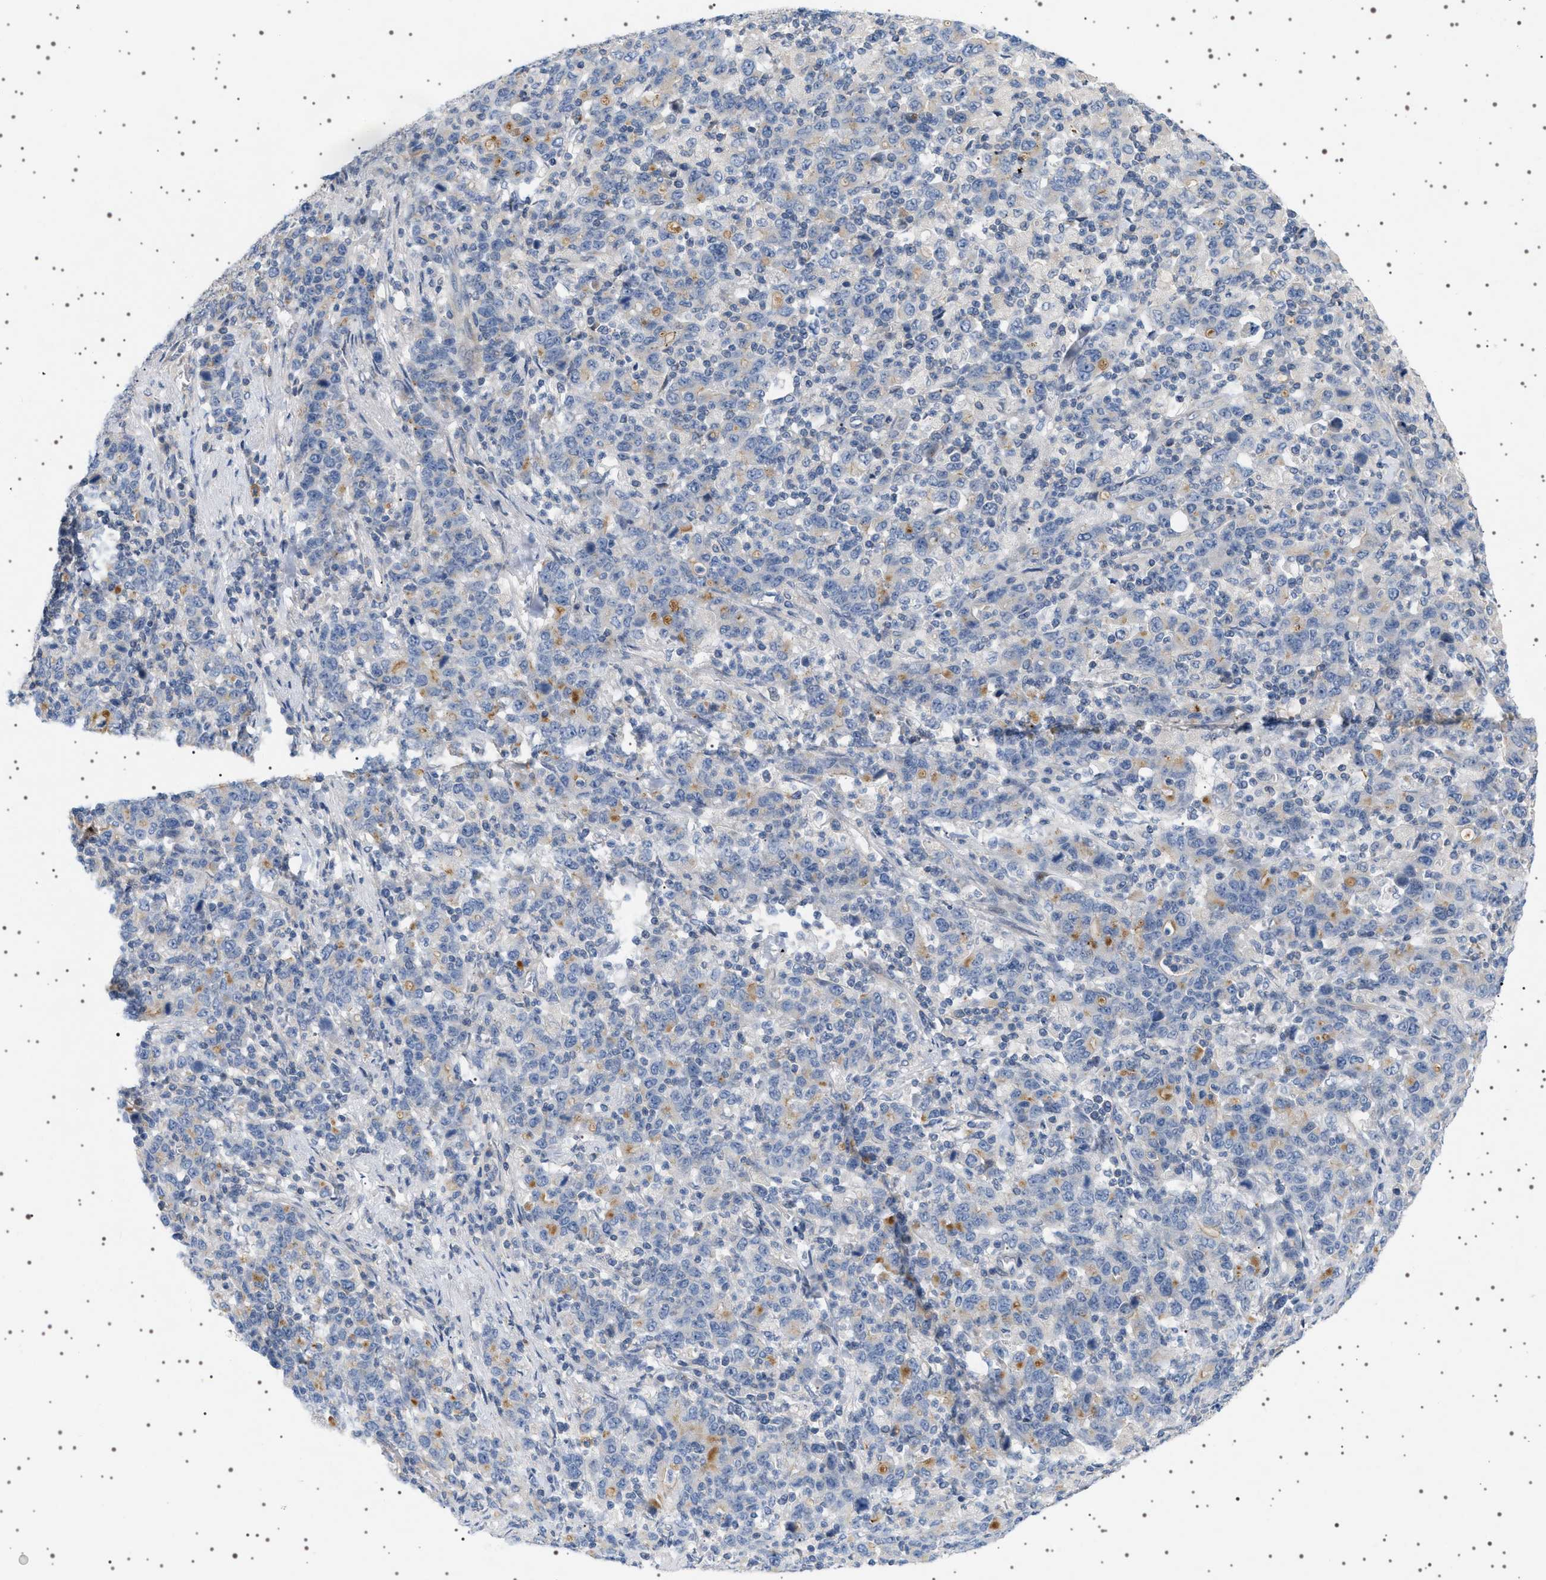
{"staining": {"intensity": "negative", "quantity": "none", "location": "none"}, "tissue": "stomach cancer", "cell_type": "Tumor cells", "image_type": "cancer", "snomed": [{"axis": "morphology", "description": "Adenocarcinoma, NOS"}, {"axis": "topography", "description": "Stomach, upper"}], "caption": "DAB immunohistochemical staining of human stomach cancer demonstrates no significant positivity in tumor cells.", "gene": "ADCY10", "patient": {"sex": "male", "age": 69}}